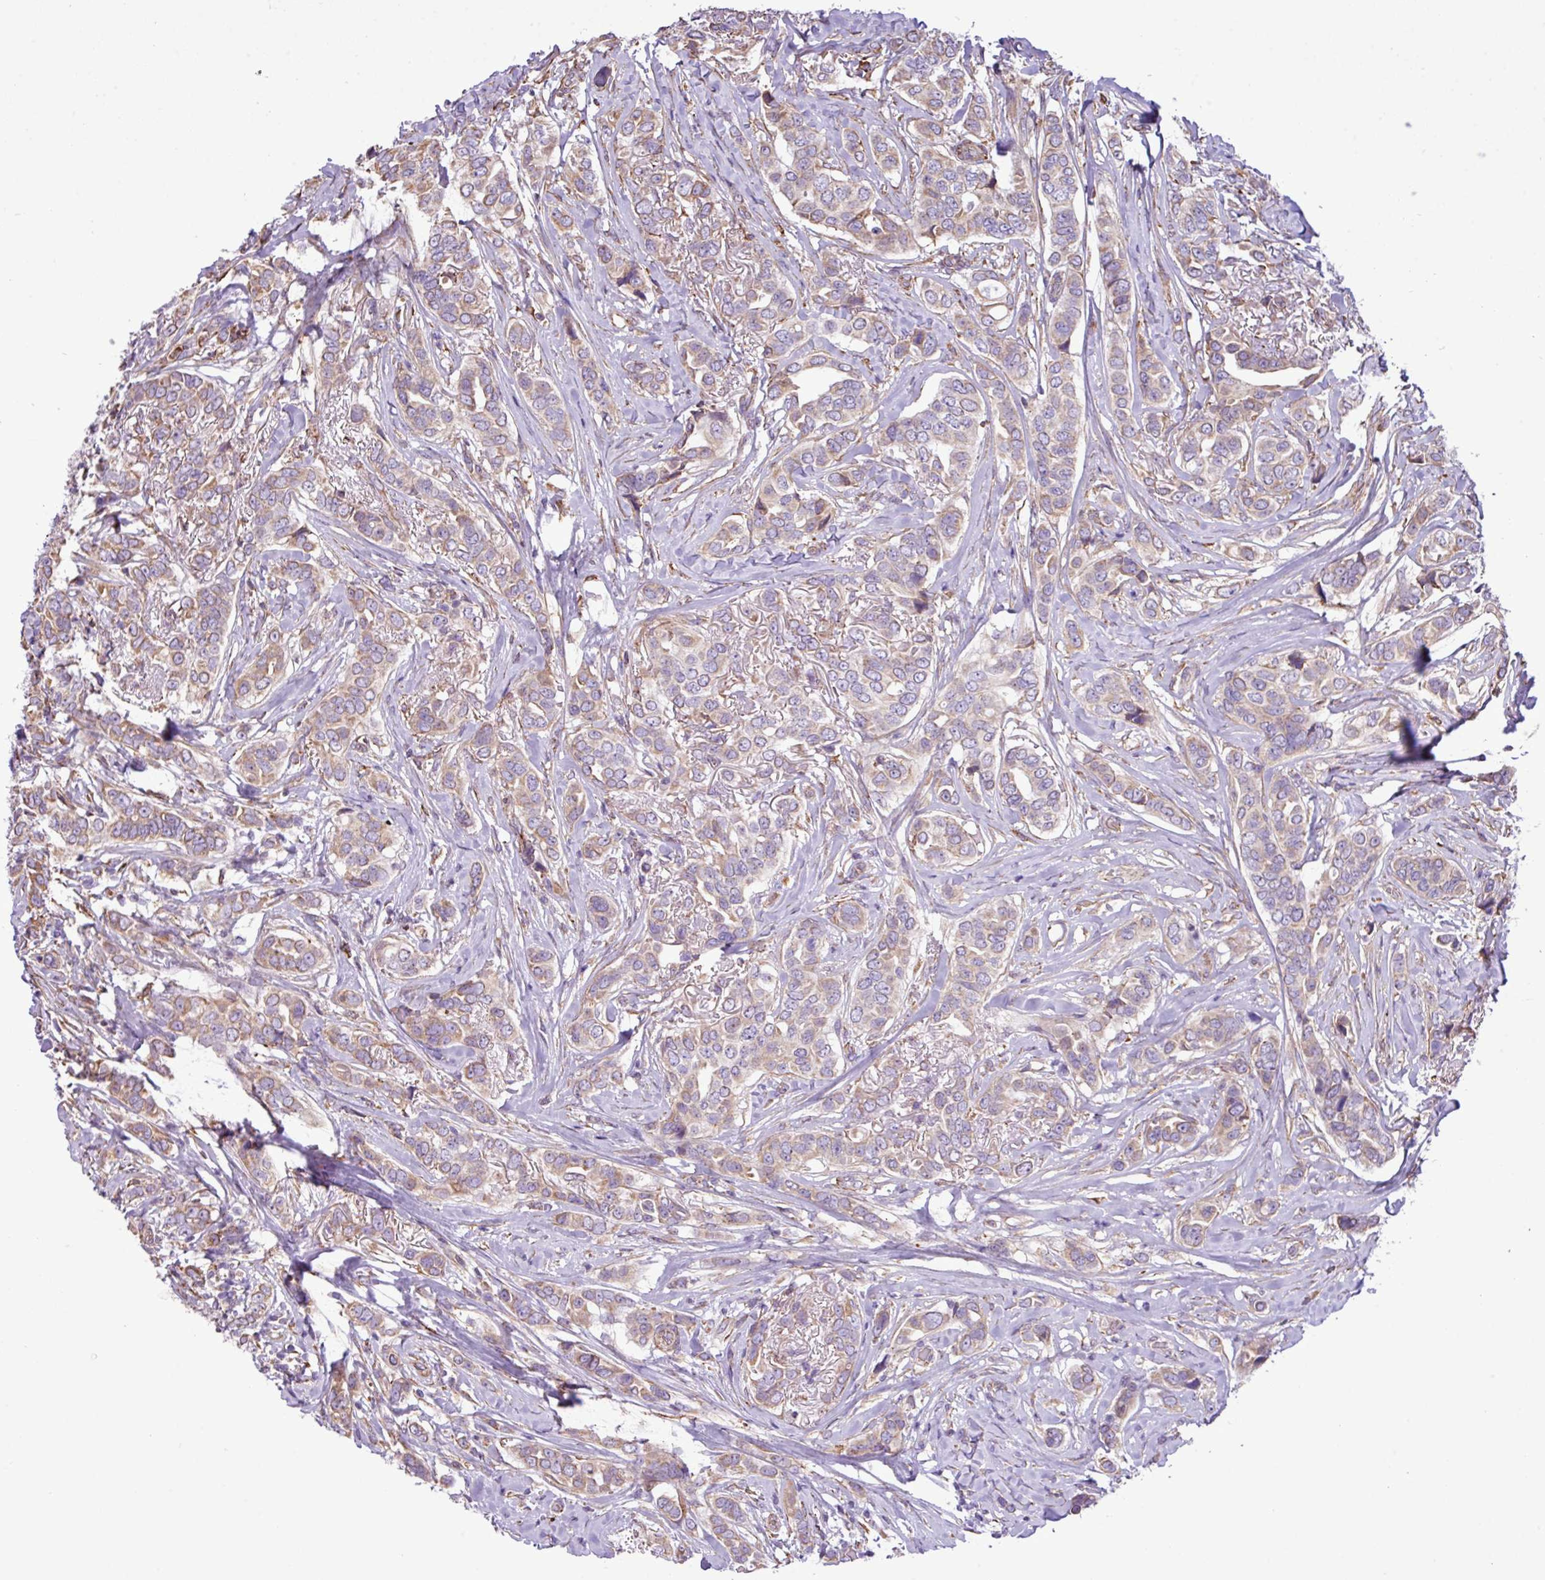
{"staining": {"intensity": "weak", "quantity": "25%-75%", "location": "cytoplasmic/membranous"}, "tissue": "breast cancer", "cell_type": "Tumor cells", "image_type": "cancer", "snomed": [{"axis": "morphology", "description": "Lobular carcinoma"}, {"axis": "topography", "description": "Breast"}], "caption": "Immunohistochemistry (IHC) photomicrograph of breast lobular carcinoma stained for a protein (brown), which shows low levels of weak cytoplasmic/membranous expression in approximately 25%-75% of tumor cells.", "gene": "ZSCAN5A", "patient": {"sex": "female", "age": 51}}